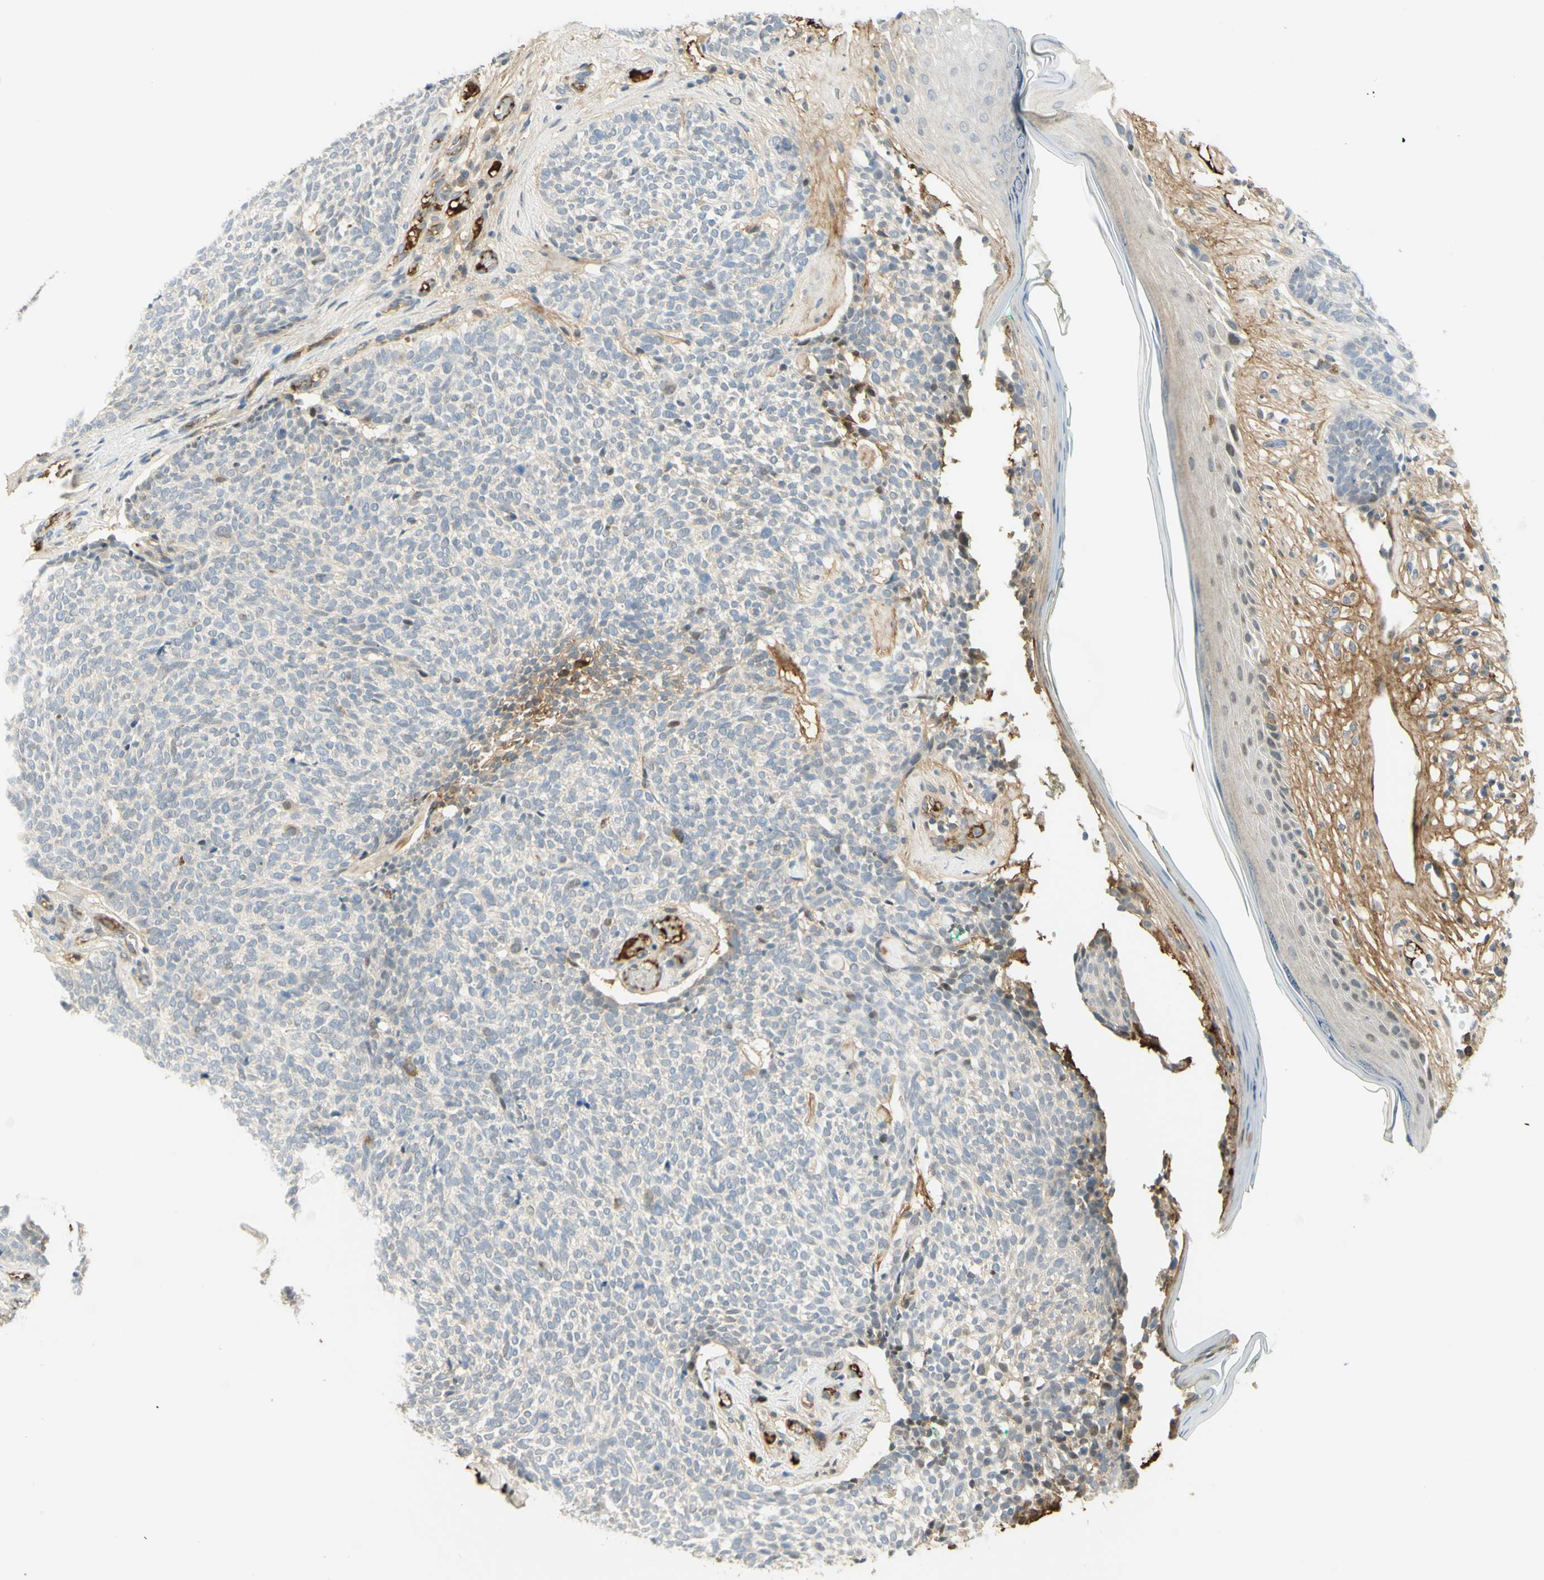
{"staining": {"intensity": "negative", "quantity": "none", "location": "none"}, "tissue": "skin cancer", "cell_type": "Tumor cells", "image_type": "cancer", "snomed": [{"axis": "morphology", "description": "Basal cell carcinoma"}, {"axis": "topography", "description": "Skin"}], "caption": "High power microscopy micrograph of an IHC image of skin cancer (basal cell carcinoma), revealing no significant staining in tumor cells.", "gene": "ANGPT2", "patient": {"sex": "female", "age": 84}}